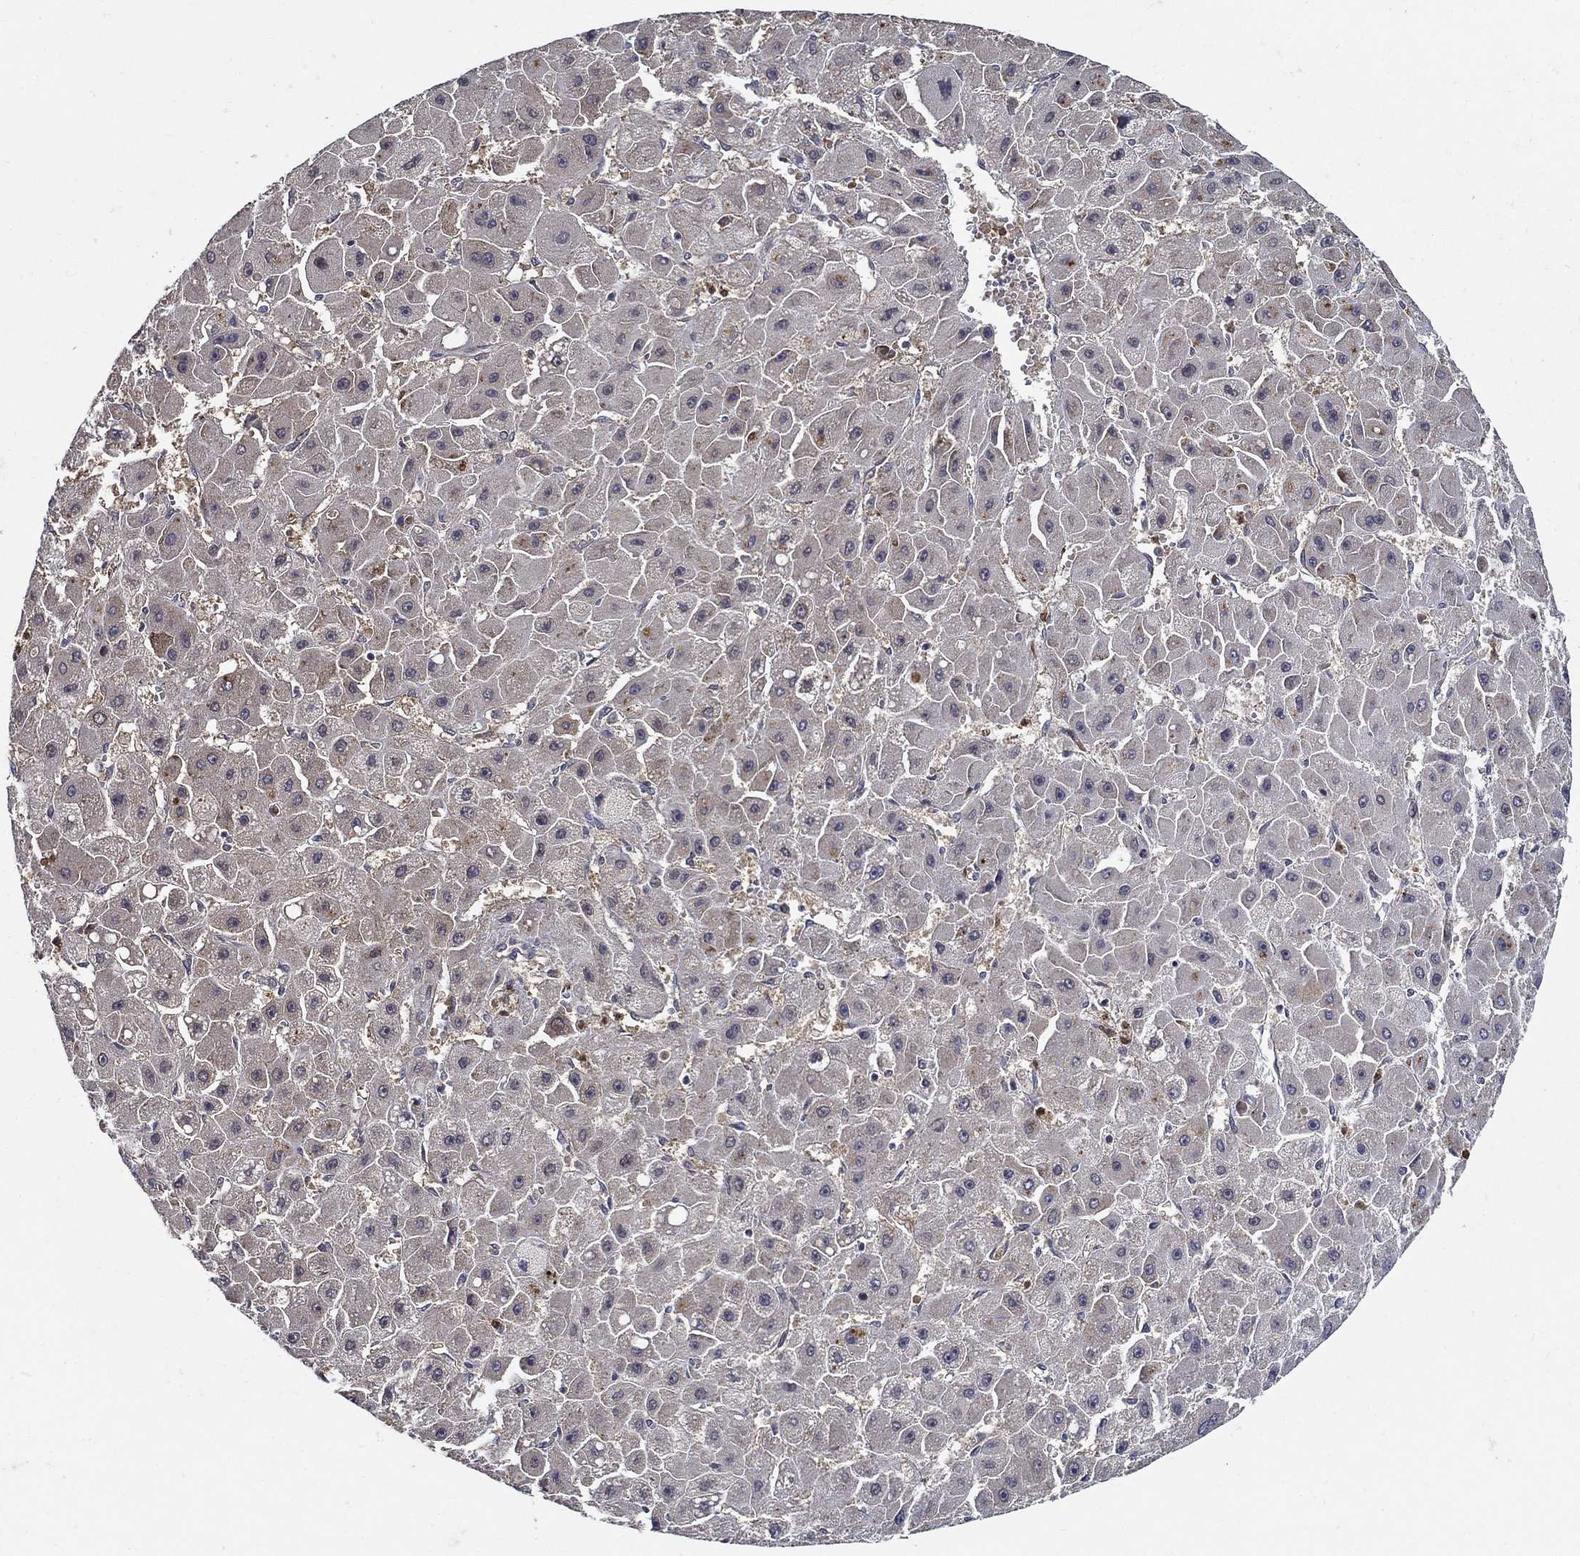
{"staining": {"intensity": "weak", "quantity": "<25%", "location": "cytoplasmic/membranous"}, "tissue": "liver cancer", "cell_type": "Tumor cells", "image_type": "cancer", "snomed": [{"axis": "morphology", "description": "Carcinoma, Hepatocellular, NOS"}, {"axis": "topography", "description": "Liver"}], "caption": "Immunohistochemistry histopathology image of neoplastic tissue: liver cancer (hepatocellular carcinoma) stained with DAB (3,3'-diaminobenzidine) shows no significant protein expression in tumor cells.", "gene": "ZNF594", "patient": {"sex": "female", "age": 25}}